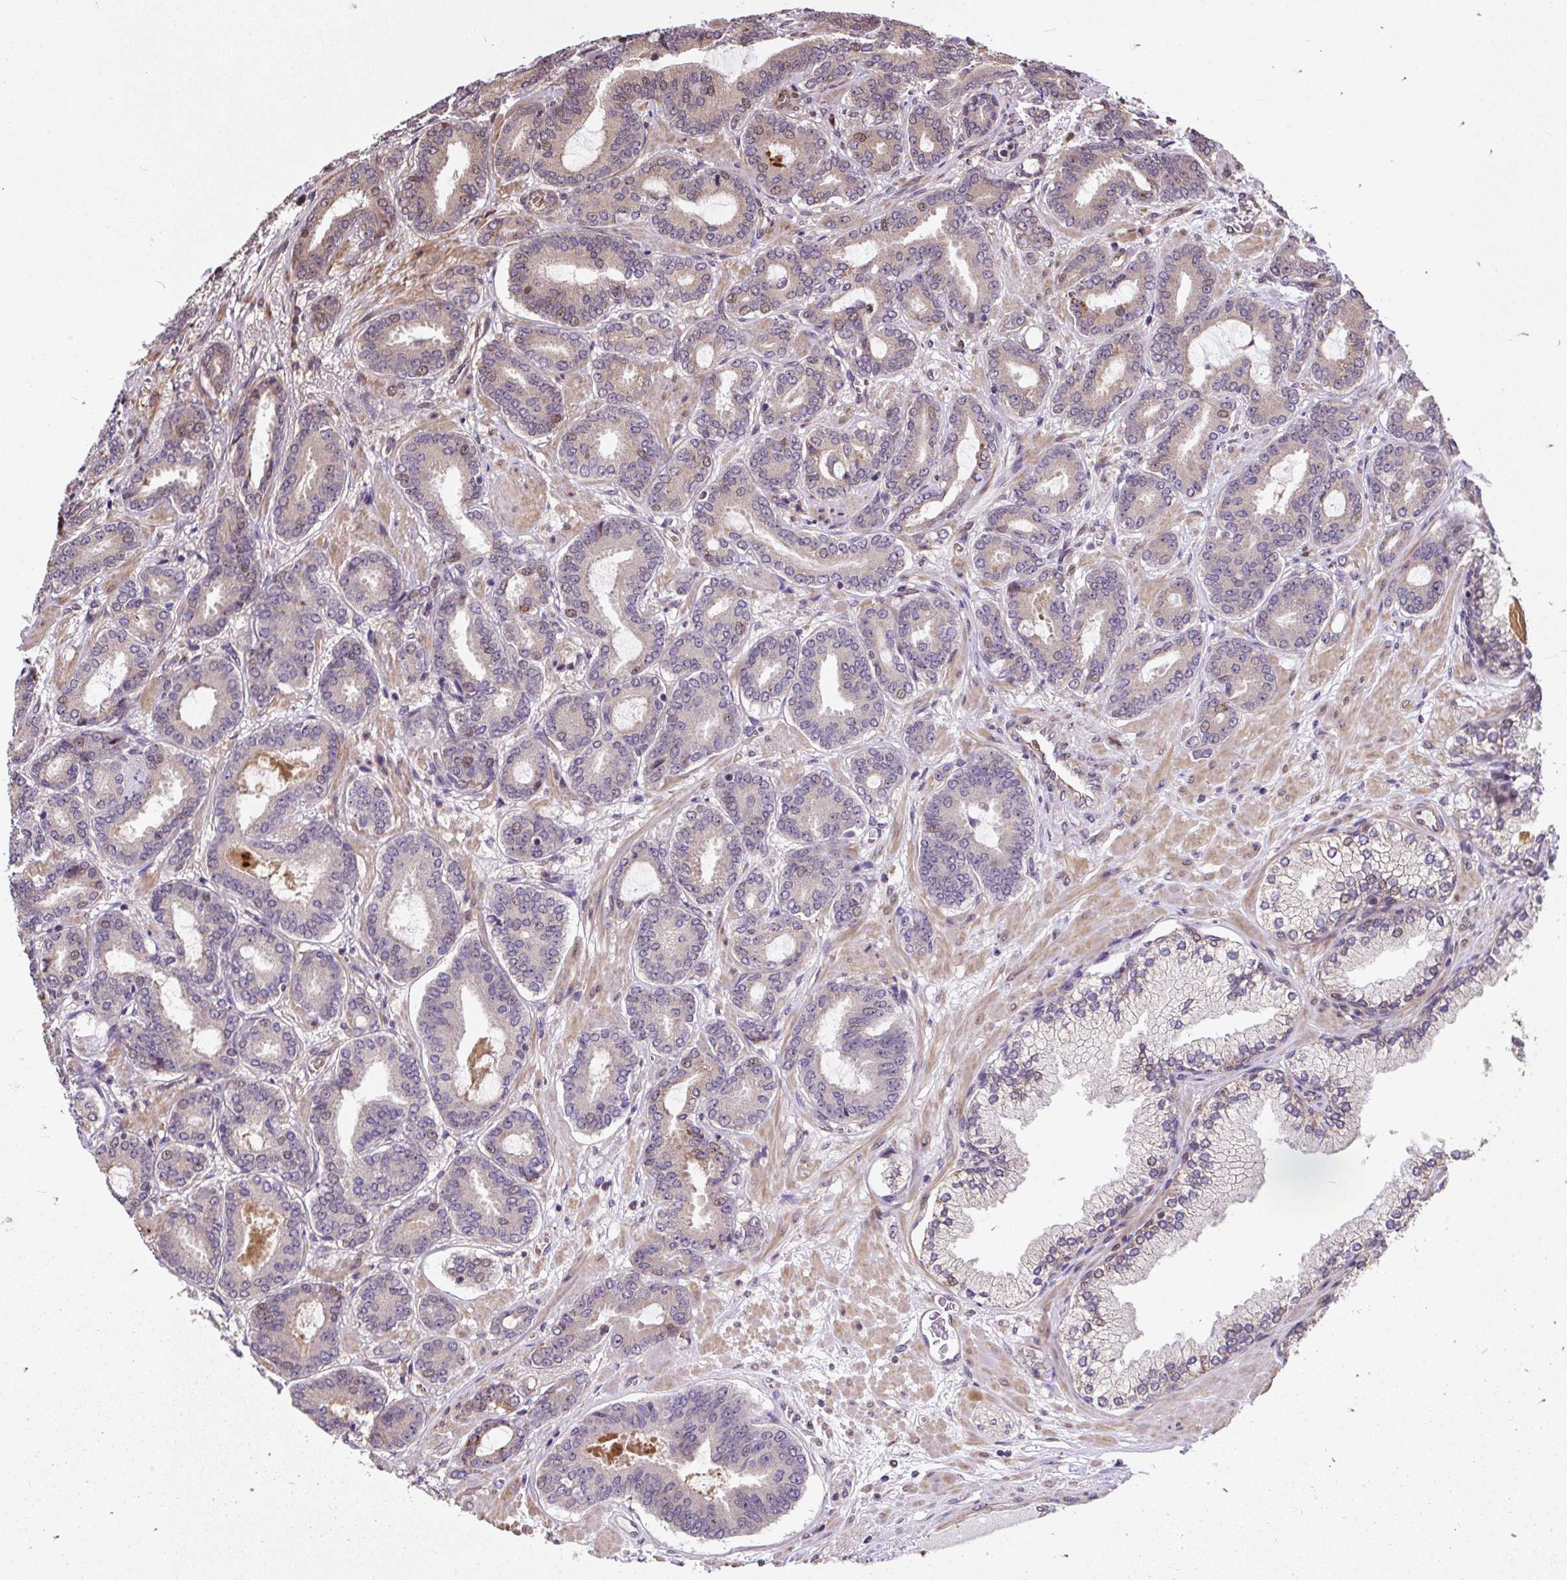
{"staining": {"intensity": "negative", "quantity": "none", "location": "none"}, "tissue": "prostate cancer", "cell_type": "Tumor cells", "image_type": "cancer", "snomed": [{"axis": "morphology", "description": "Adenocarcinoma, Low grade"}, {"axis": "topography", "description": "Prostate and seminal vesicle, NOS"}], "caption": "The image shows no significant expression in tumor cells of prostate cancer.", "gene": "PUS7L", "patient": {"sex": "male", "age": 61}}